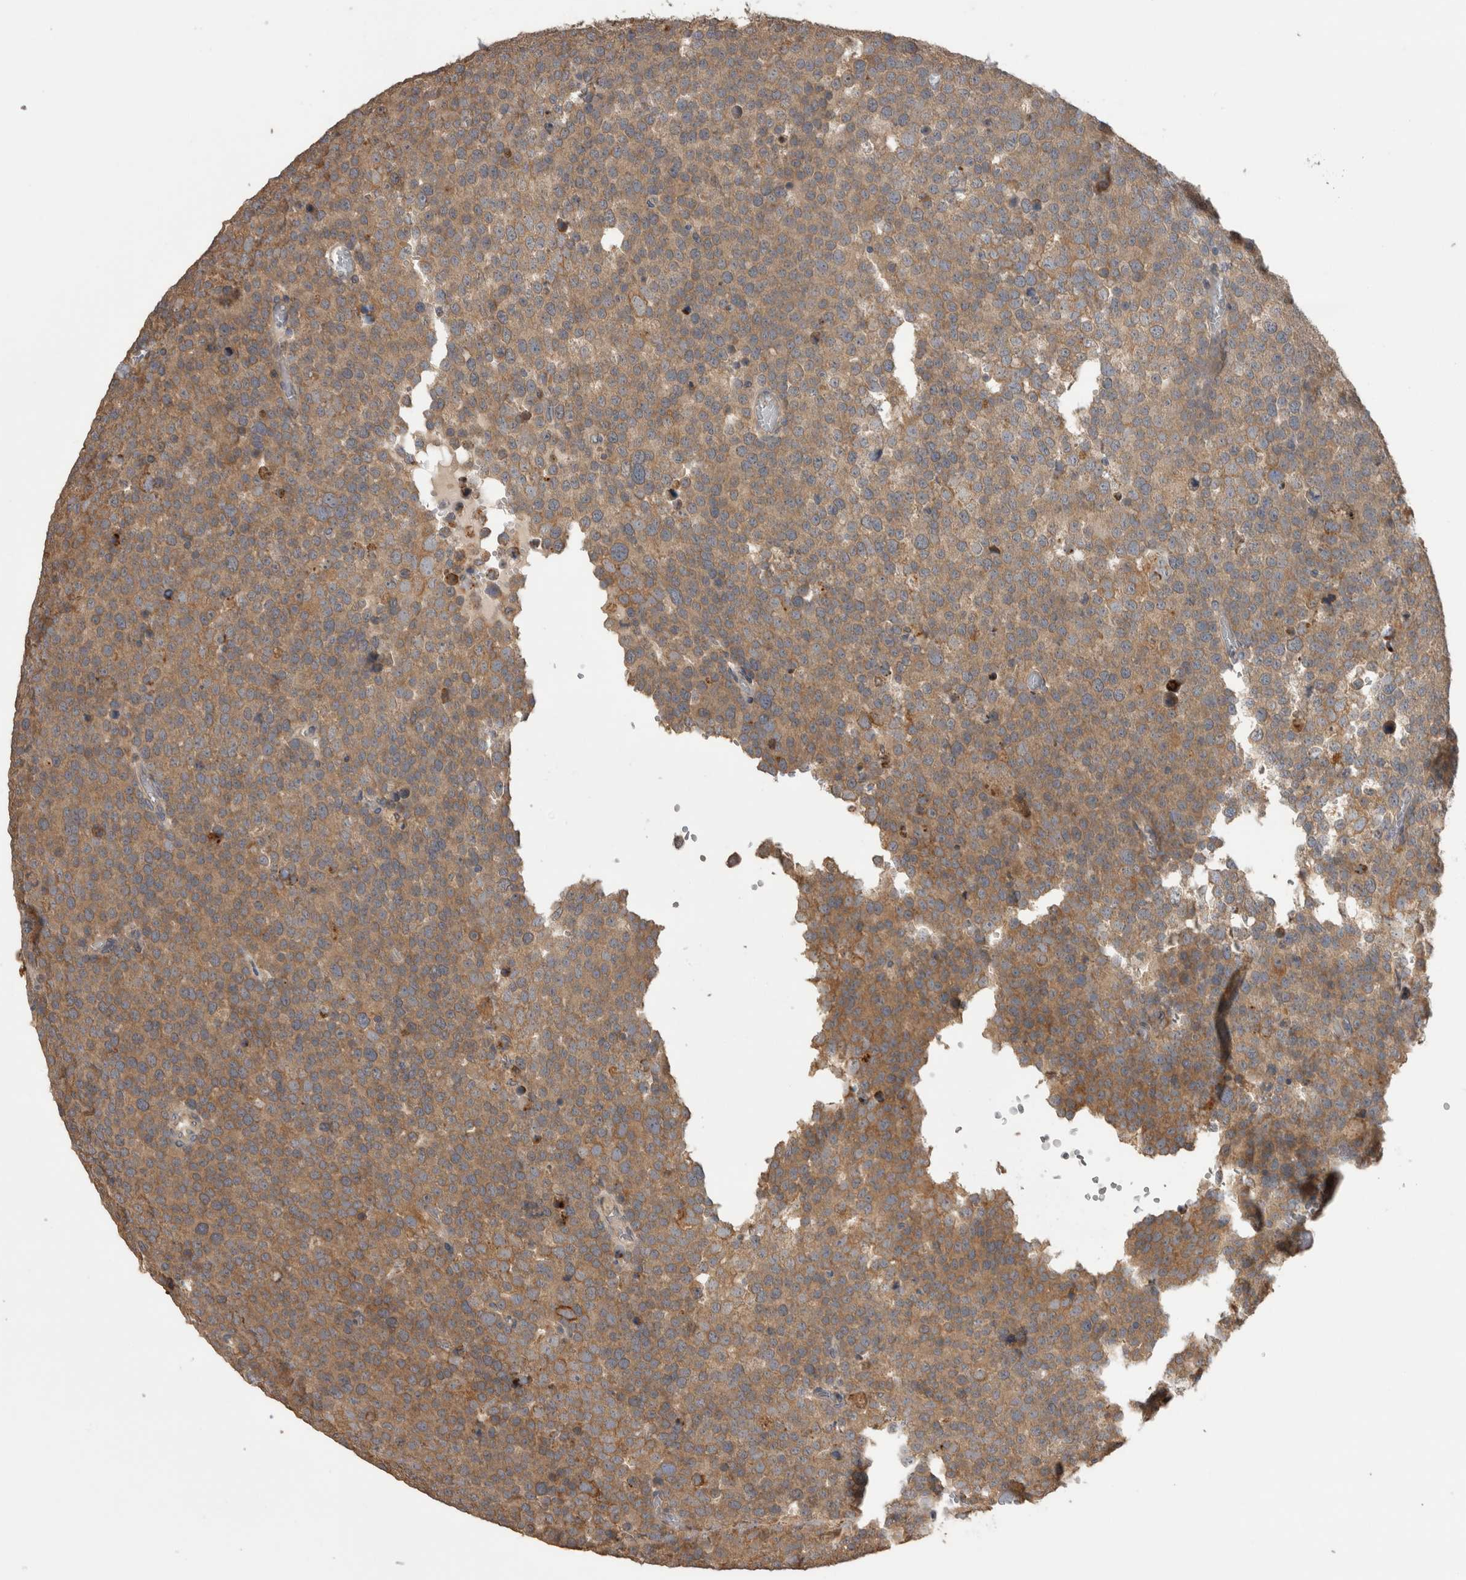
{"staining": {"intensity": "moderate", "quantity": ">75%", "location": "cytoplasmic/membranous"}, "tissue": "testis cancer", "cell_type": "Tumor cells", "image_type": "cancer", "snomed": [{"axis": "morphology", "description": "Seminoma, NOS"}, {"axis": "topography", "description": "Testis"}], "caption": "Tumor cells reveal moderate cytoplasmic/membranous expression in approximately >75% of cells in testis cancer. (DAB (3,3'-diaminobenzidine) IHC with brightfield microscopy, high magnification).", "gene": "TBCE", "patient": {"sex": "male", "age": 71}}